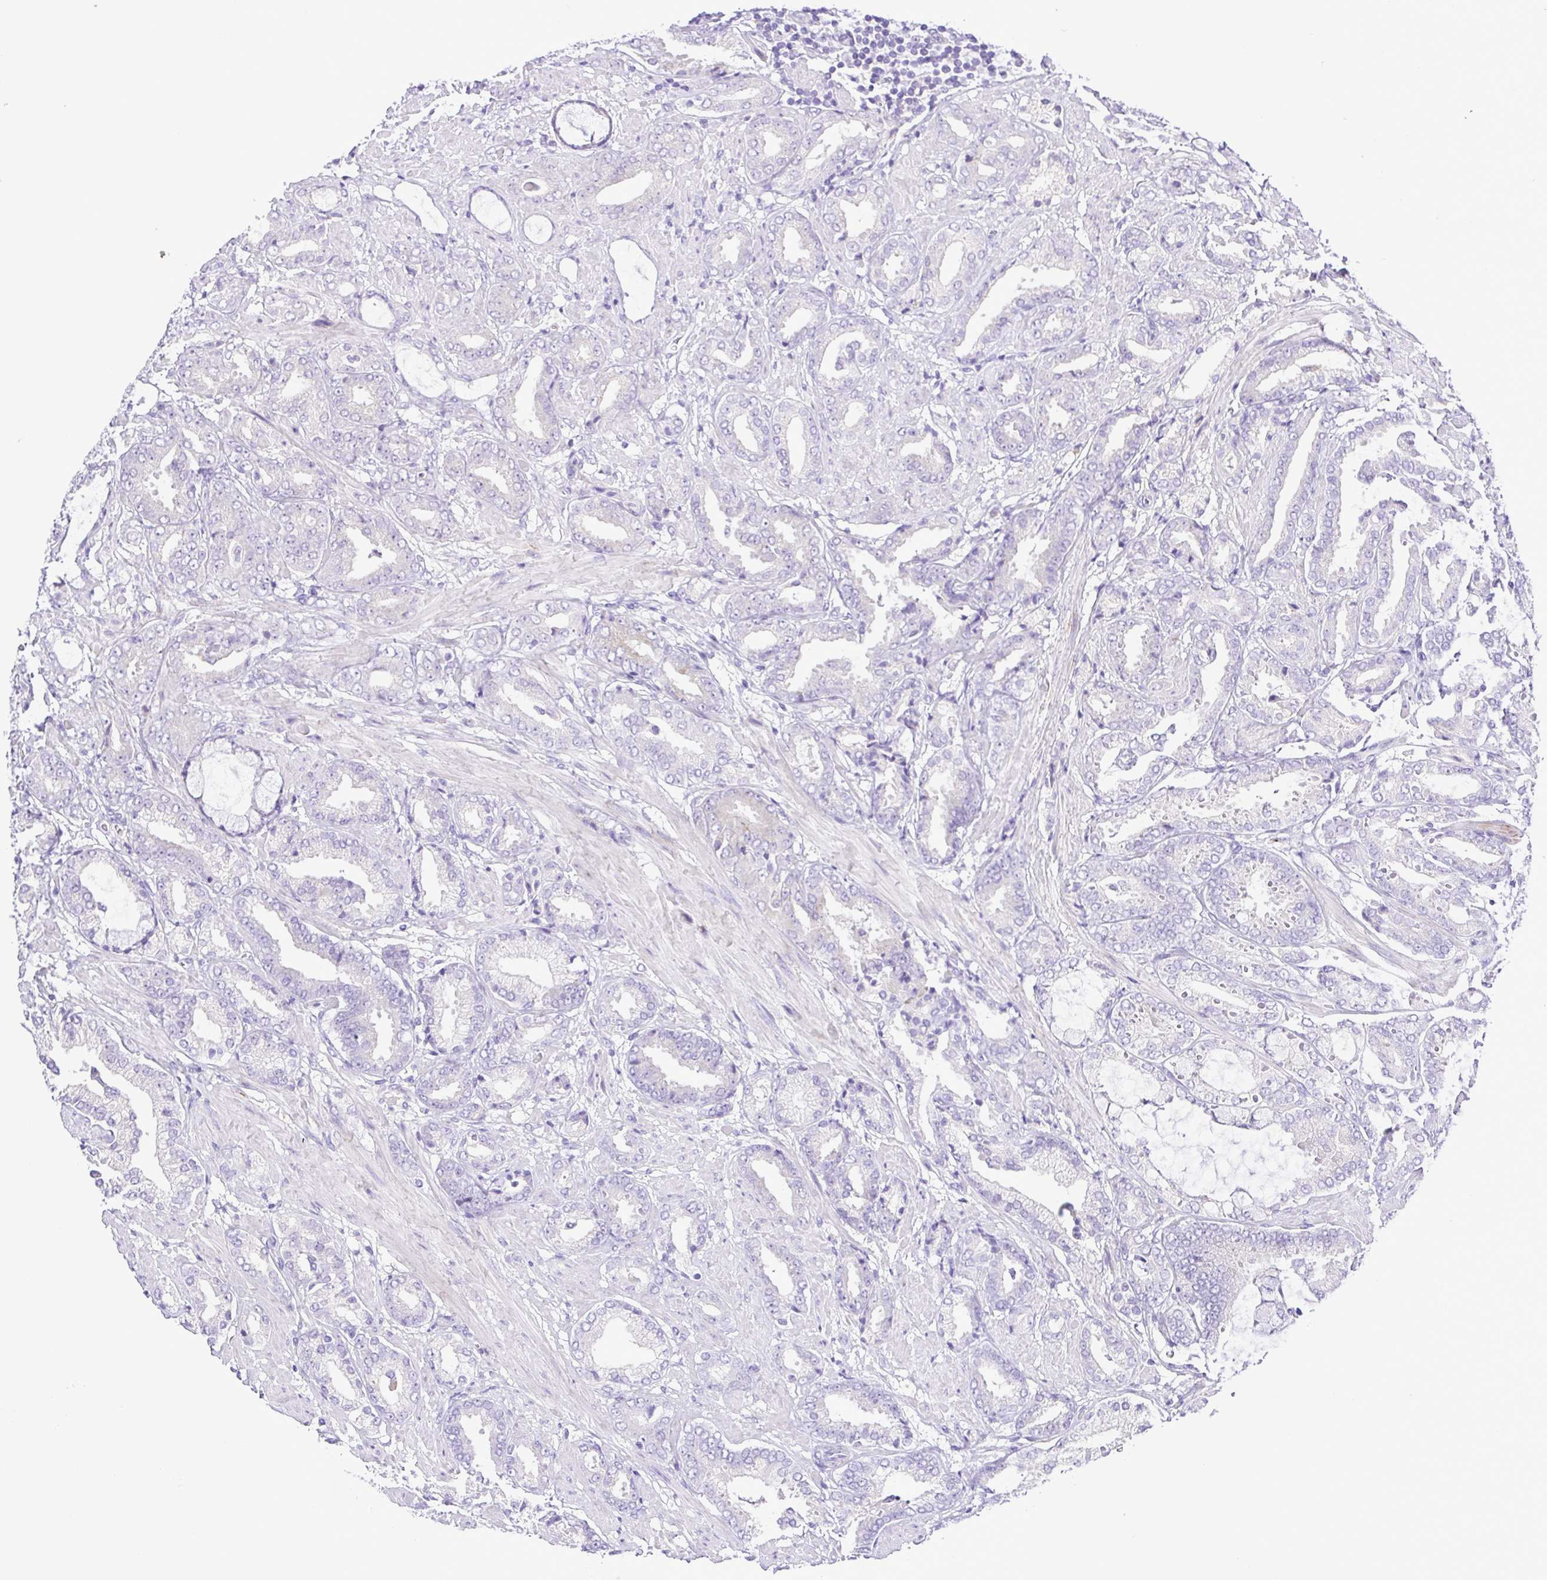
{"staining": {"intensity": "negative", "quantity": "none", "location": "none"}, "tissue": "prostate cancer", "cell_type": "Tumor cells", "image_type": "cancer", "snomed": [{"axis": "morphology", "description": "Adenocarcinoma, High grade"}, {"axis": "topography", "description": "Prostate"}], "caption": "A histopathology image of prostate cancer stained for a protein displays no brown staining in tumor cells.", "gene": "SYT1", "patient": {"sex": "male", "age": 56}}